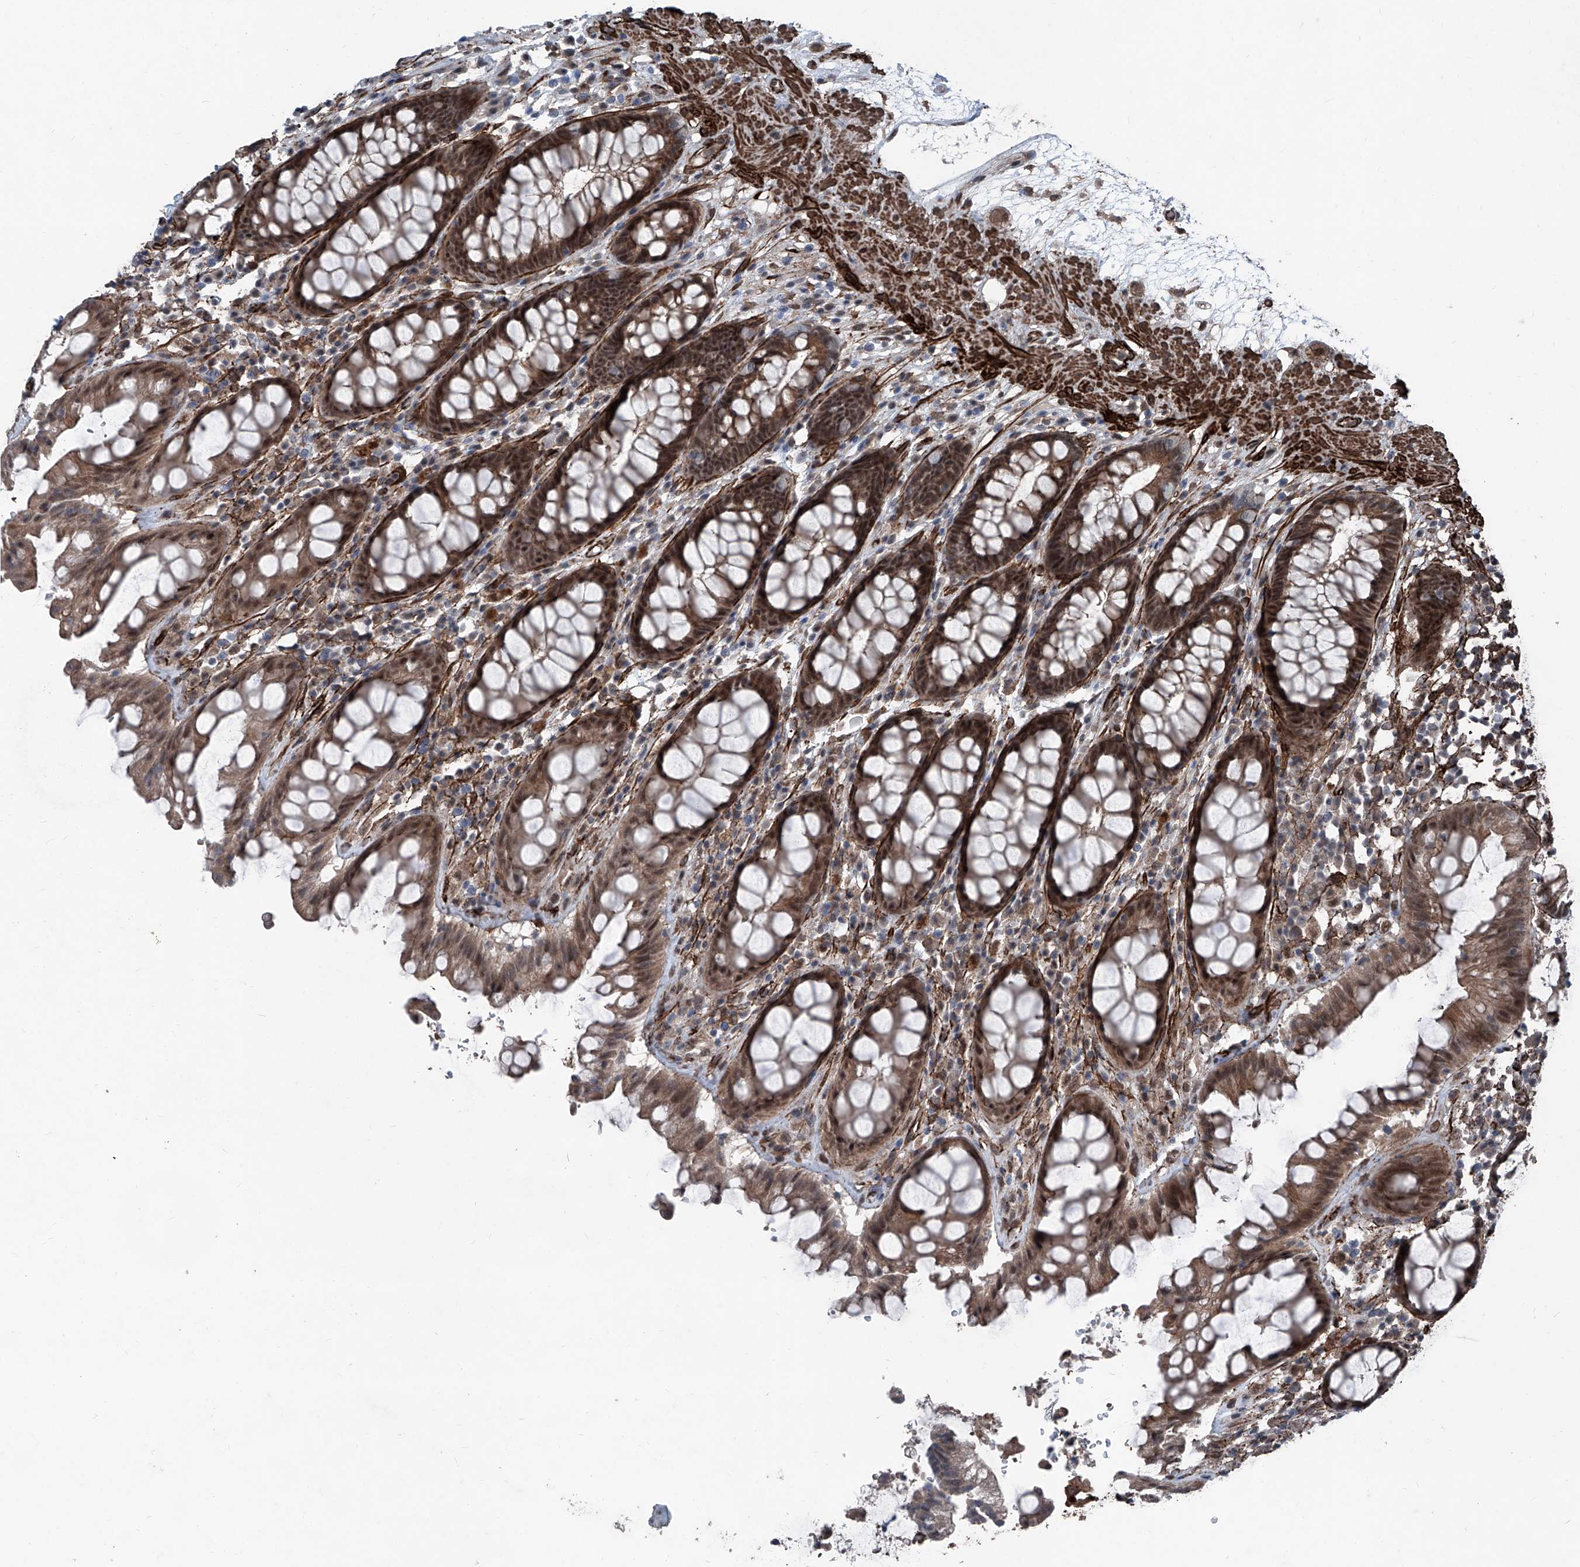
{"staining": {"intensity": "moderate", "quantity": ">75%", "location": "cytoplasmic/membranous,nuclear"}, "tissue": "rectum", "cell_type": "Glandular cells", "image_type": "normal", "snomed": [{"axis": "morphology", "description": "Normal tissue, NOS"}, {"axis": "topography", "description": "Rectum"}], "caption": "DAB (3,3'-diaminobenzidine) immunohistochemical staining of benign human rectum shows moderate cytoplasmic/membranous,nuclear protein positivity in approximately >75% of glandular cells.", "gene": "COA7", "patient": {"sex": "male", "age": 64}}